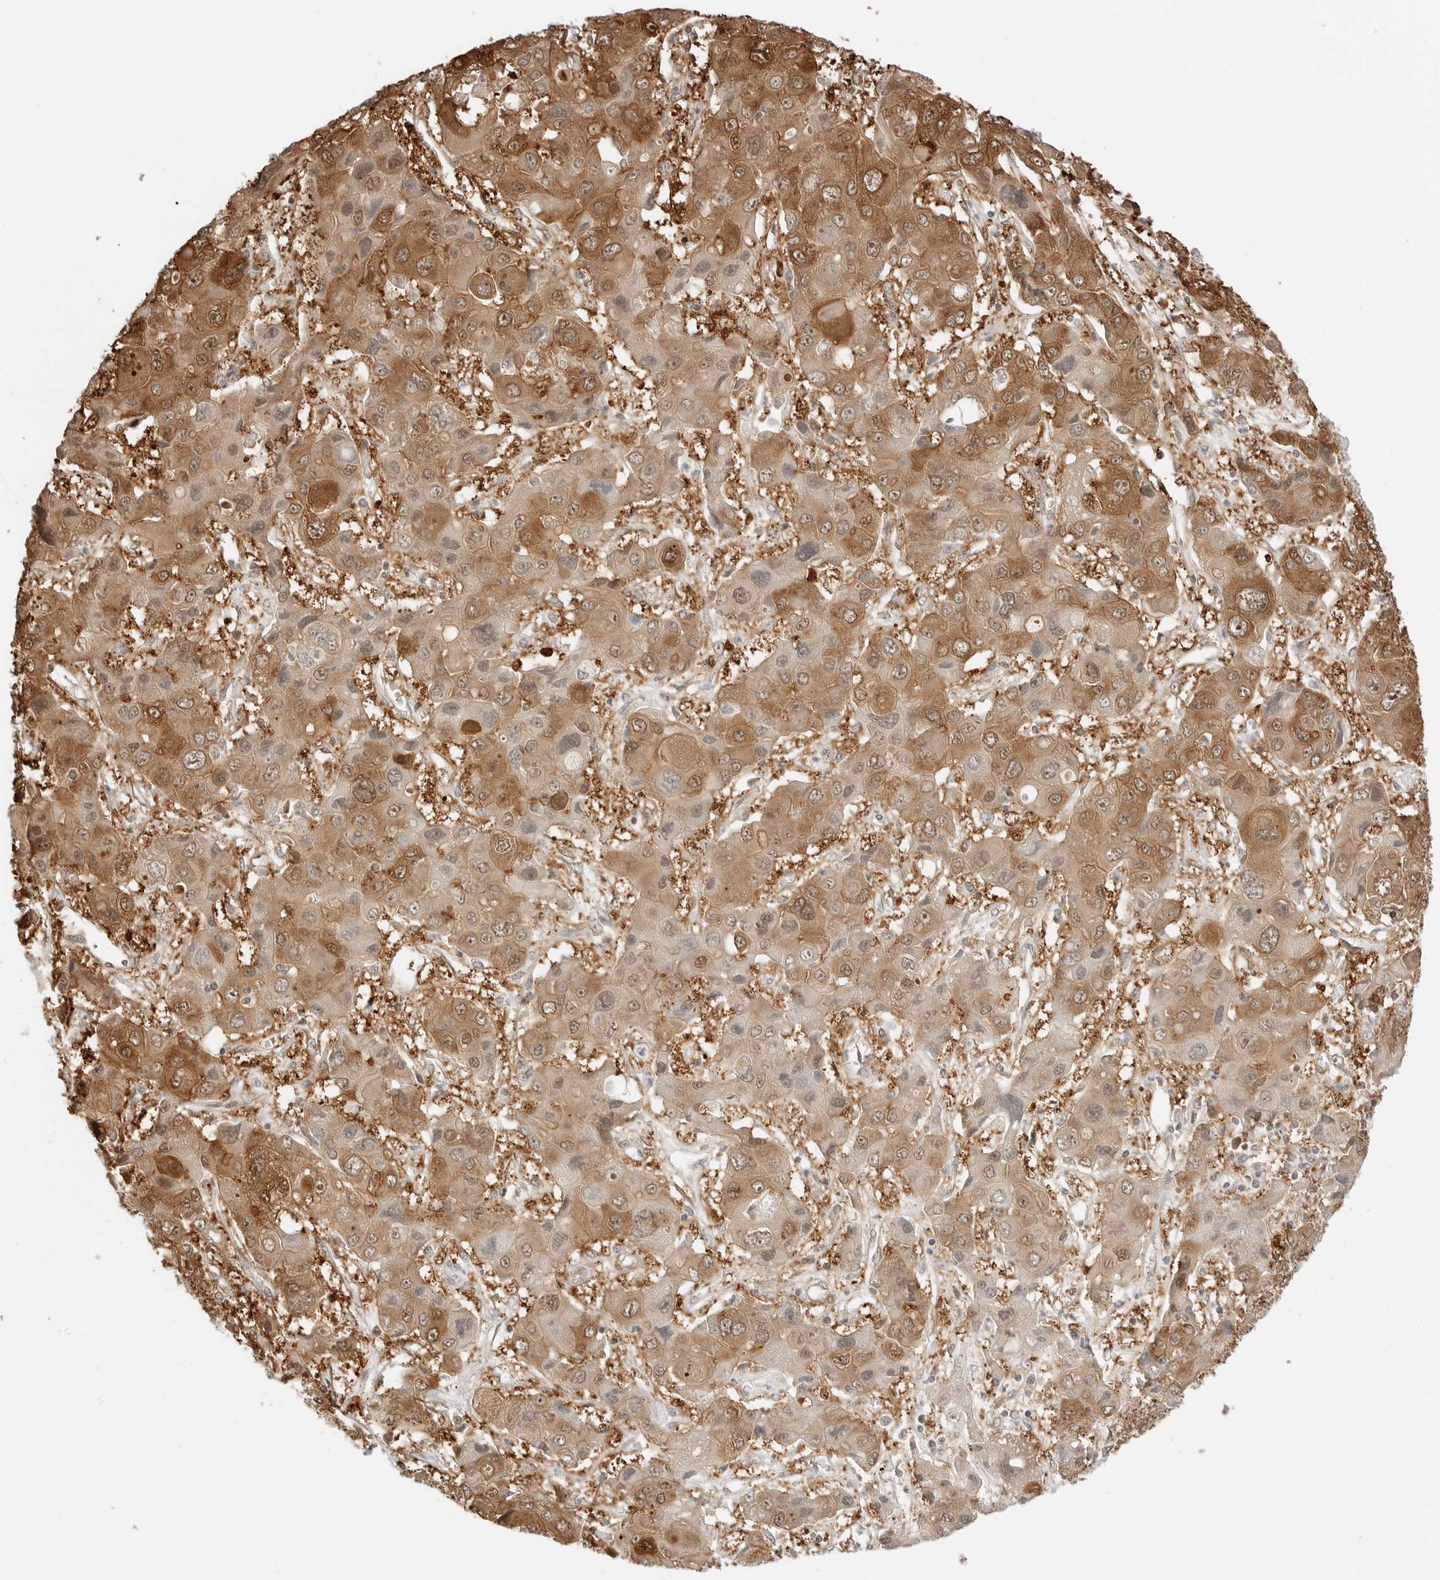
{"staining": {"intensity": "moderate", "quantity": ">75%", "location": "cytoplasmic/membranous,nuclear"}, "tissue": "liver cancer", "cell_type": "Tumor cells", "image_type": "cancer", "snomed": [{"axis": "morphology", "description": "Cholangiocarcinoma"}, {"axis": "topography", "description": "Liver"}], "caption": "The image shows immunohistochemical staining of cholangiocarcinoma (liver). There is moderate cytoplasmic/membranous and nuclear positivity is appreciated in approximately >75% of tumor cells. (brown staining indicates protein expression, while blue staining denotes nuclei).", "gene": "NUDC", "patient": {"sex": "male", "age": 67}}